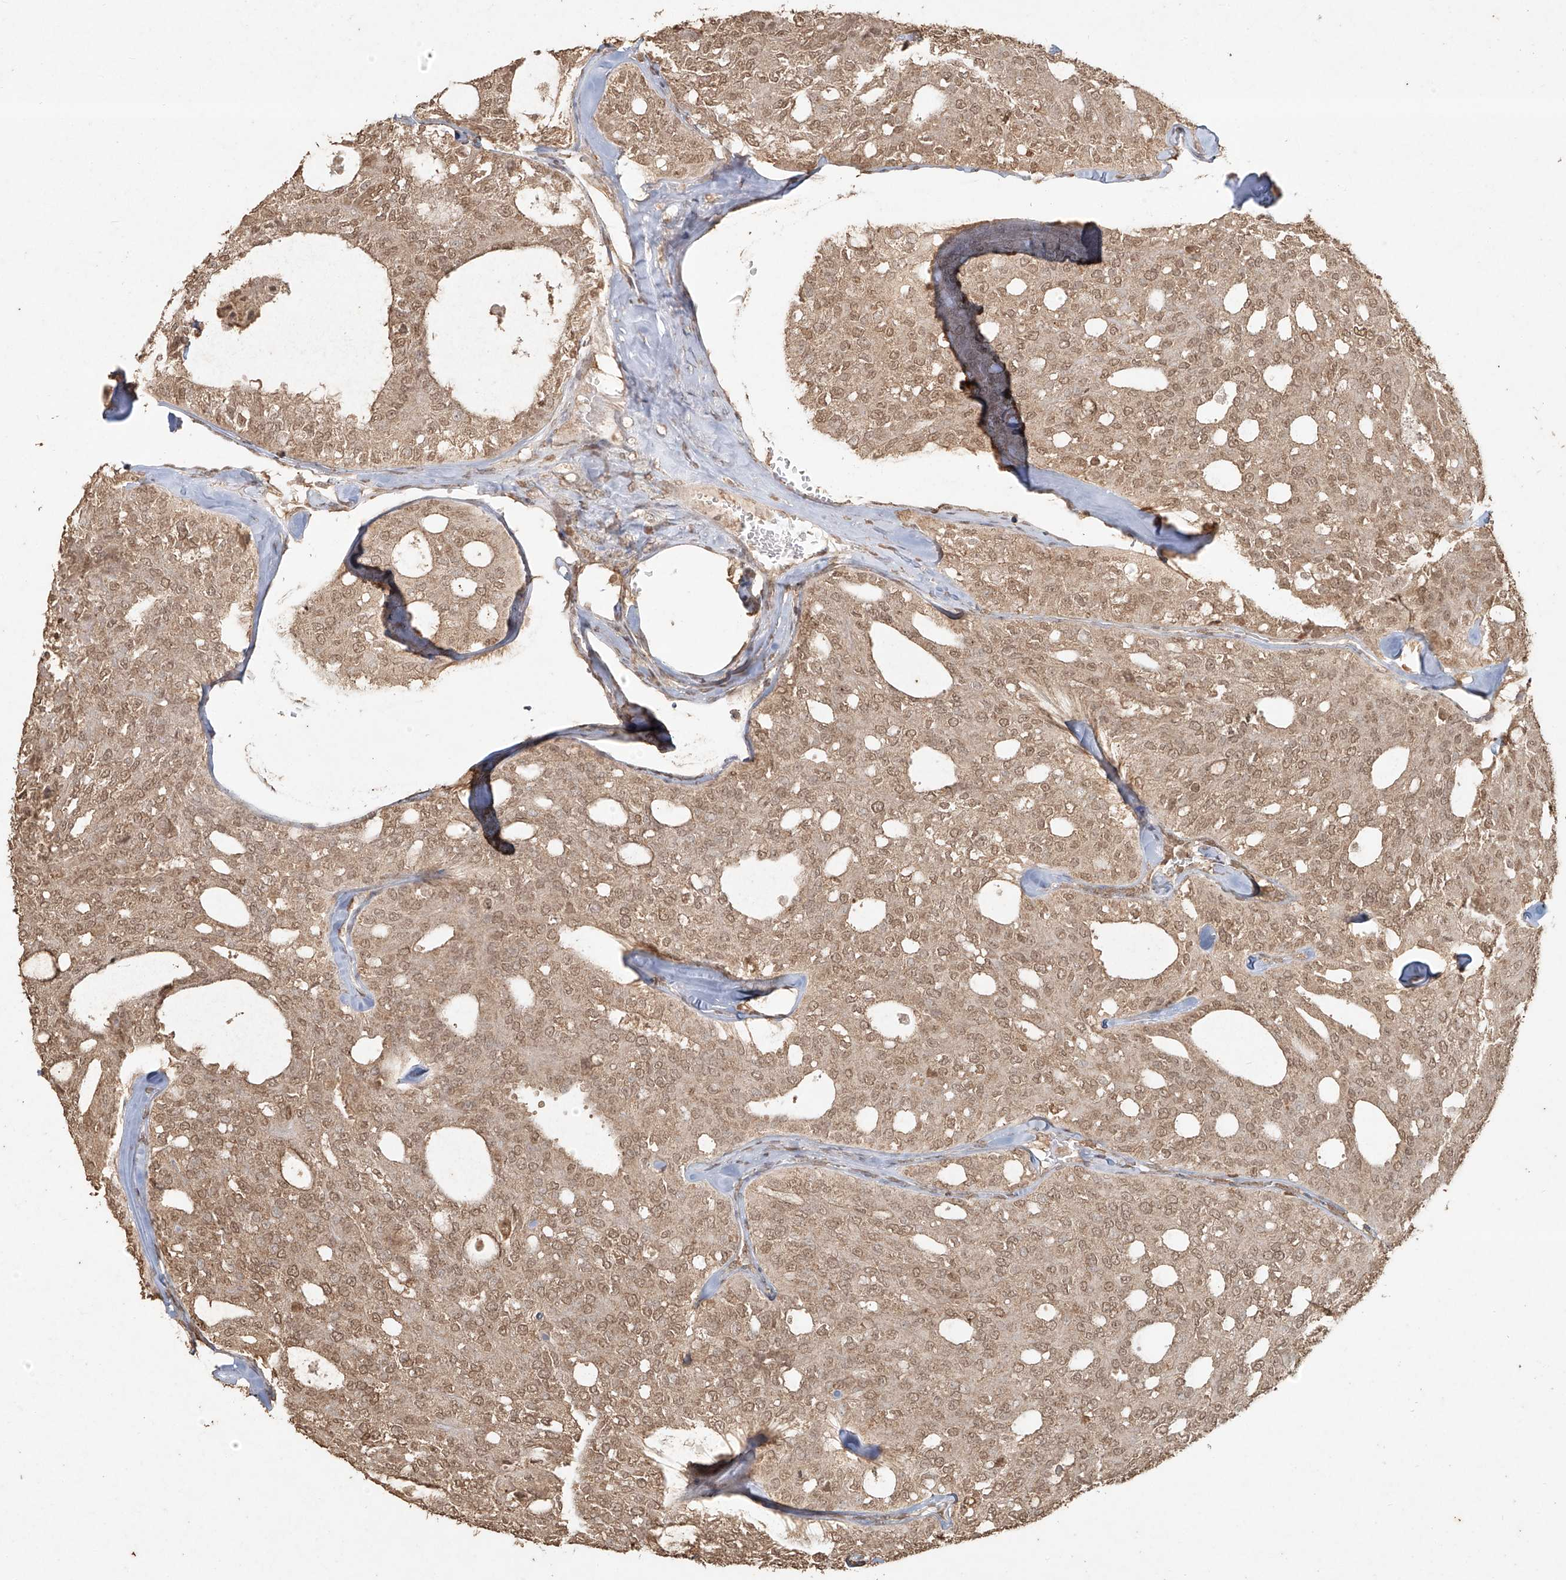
{"staining": {"intensity": "weak", "quantity": ">75%", "location": "cytoplasmic/membranous,nuclear"}, "tissue": "thyroid cancer", "cell_type": "Tumor cells", "image_type": "cancer", "snomed": [{"axis": "morphology", "description": "Follicular adenoma carcinoma, NOS"}, {"axis": "topography", "description": "Thyroid gland"}], "caption": "High-magnification brightfield microscopy of follicular adenoma carcinoma (thyroid) stained with DAB (brown) and counterstained with hematoxylin (blue). tumor cells exhibit weak cytoplasmic/membranous and nuclear staining is seen in approximately>75% of cells.", "gene": "TIGAR", "patient": {"sex": "male", "age": 75}}